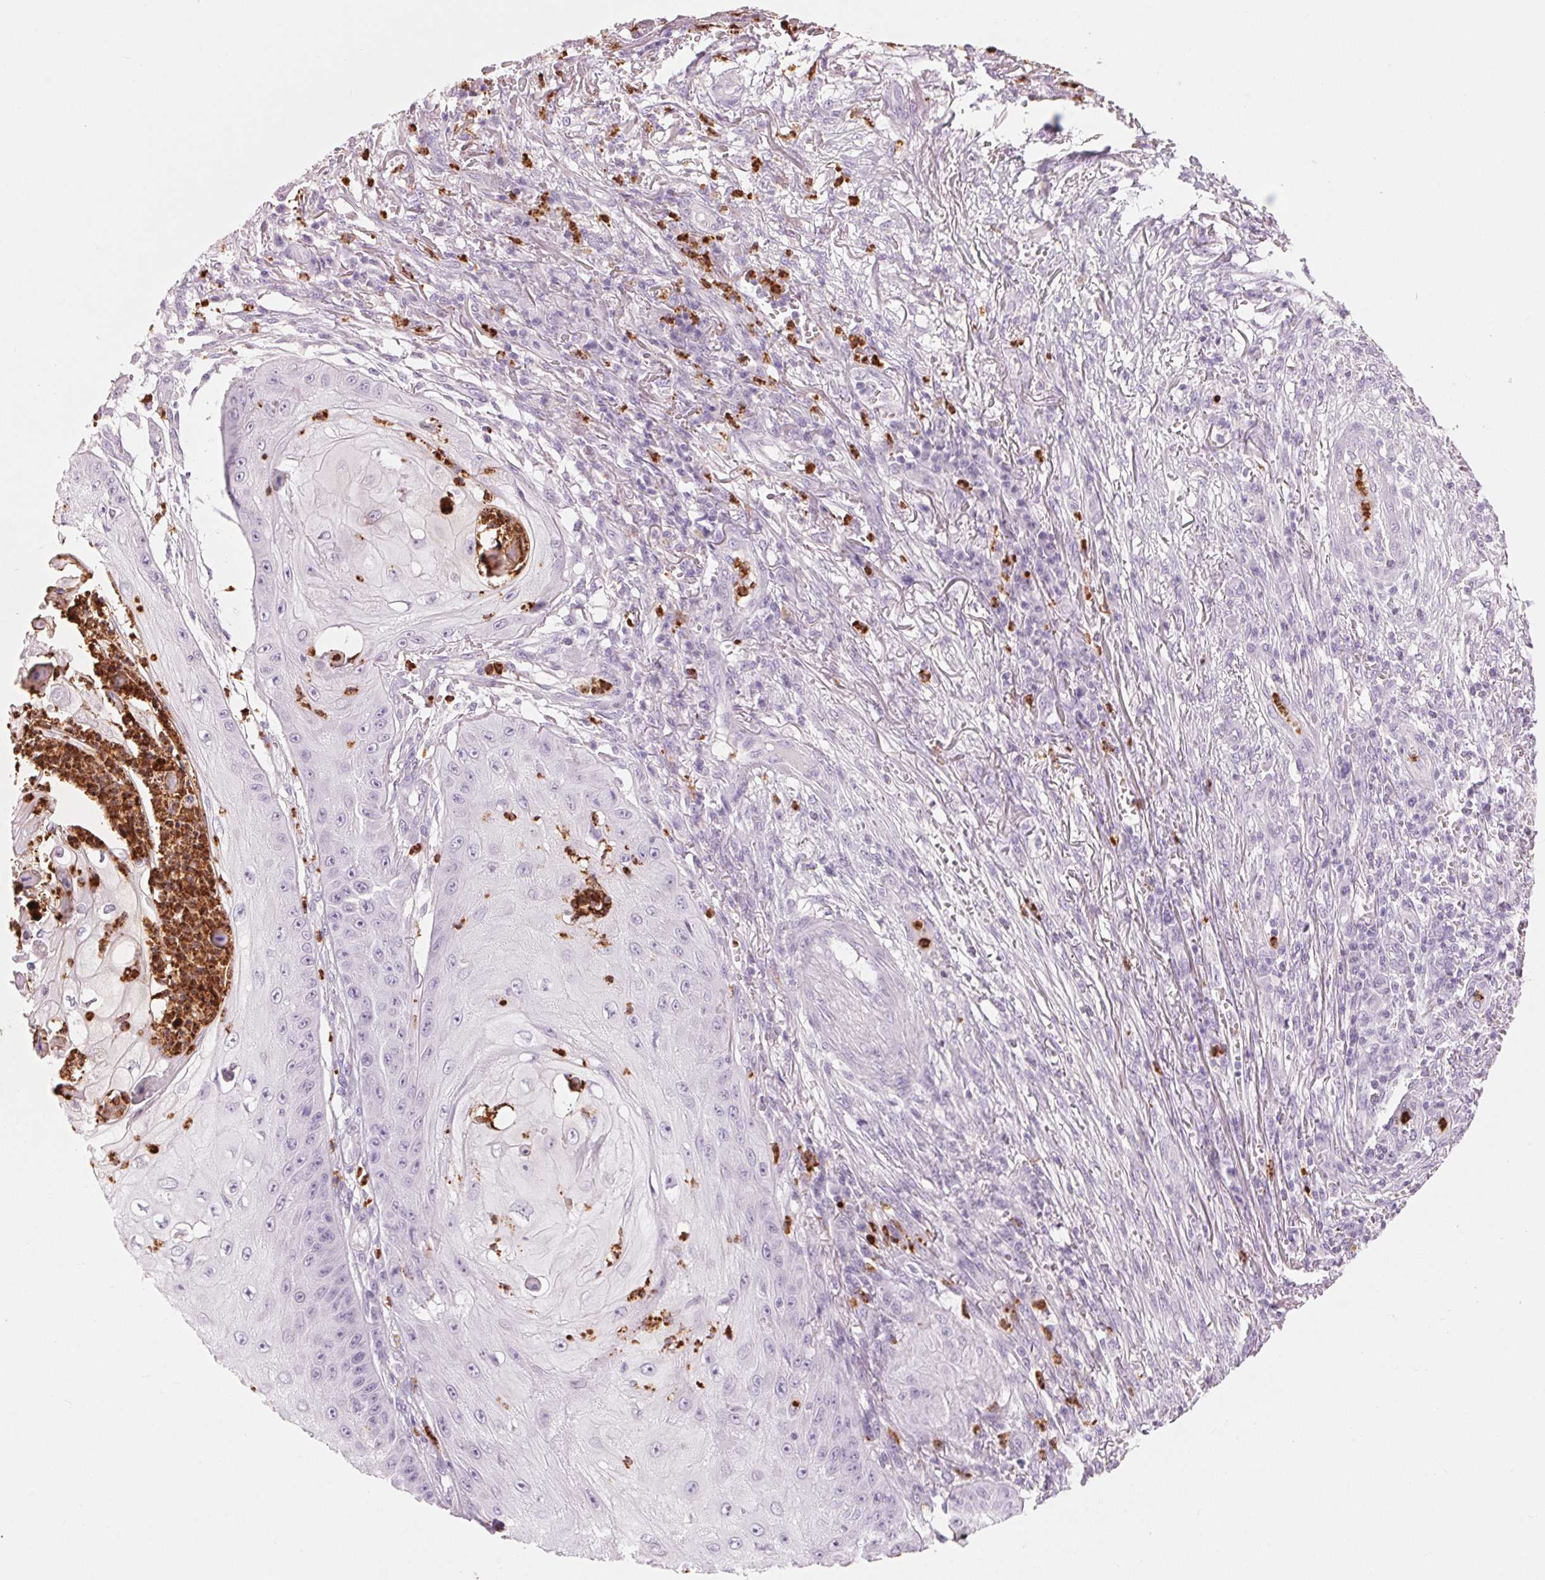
{"staining": {"intensity": "negative", "quantity": "none", "location": "none"}, "tissue": "skin cancer", "cell_type": "Tumor cells", "image_type": "cancer", "snomed": [{"axis": "morphology", "description": "Squamous cell carcinoma, NOS"}, {"axis": "topography", "description": "Skin"}], "caption": "This is an immunohistochemistry (IHC) micrograph of human skin squamous cell carcinoma. There is no staining in tumor cells.", "gene": "KLK7", "patient": {"sex": "male", "age": 70}}